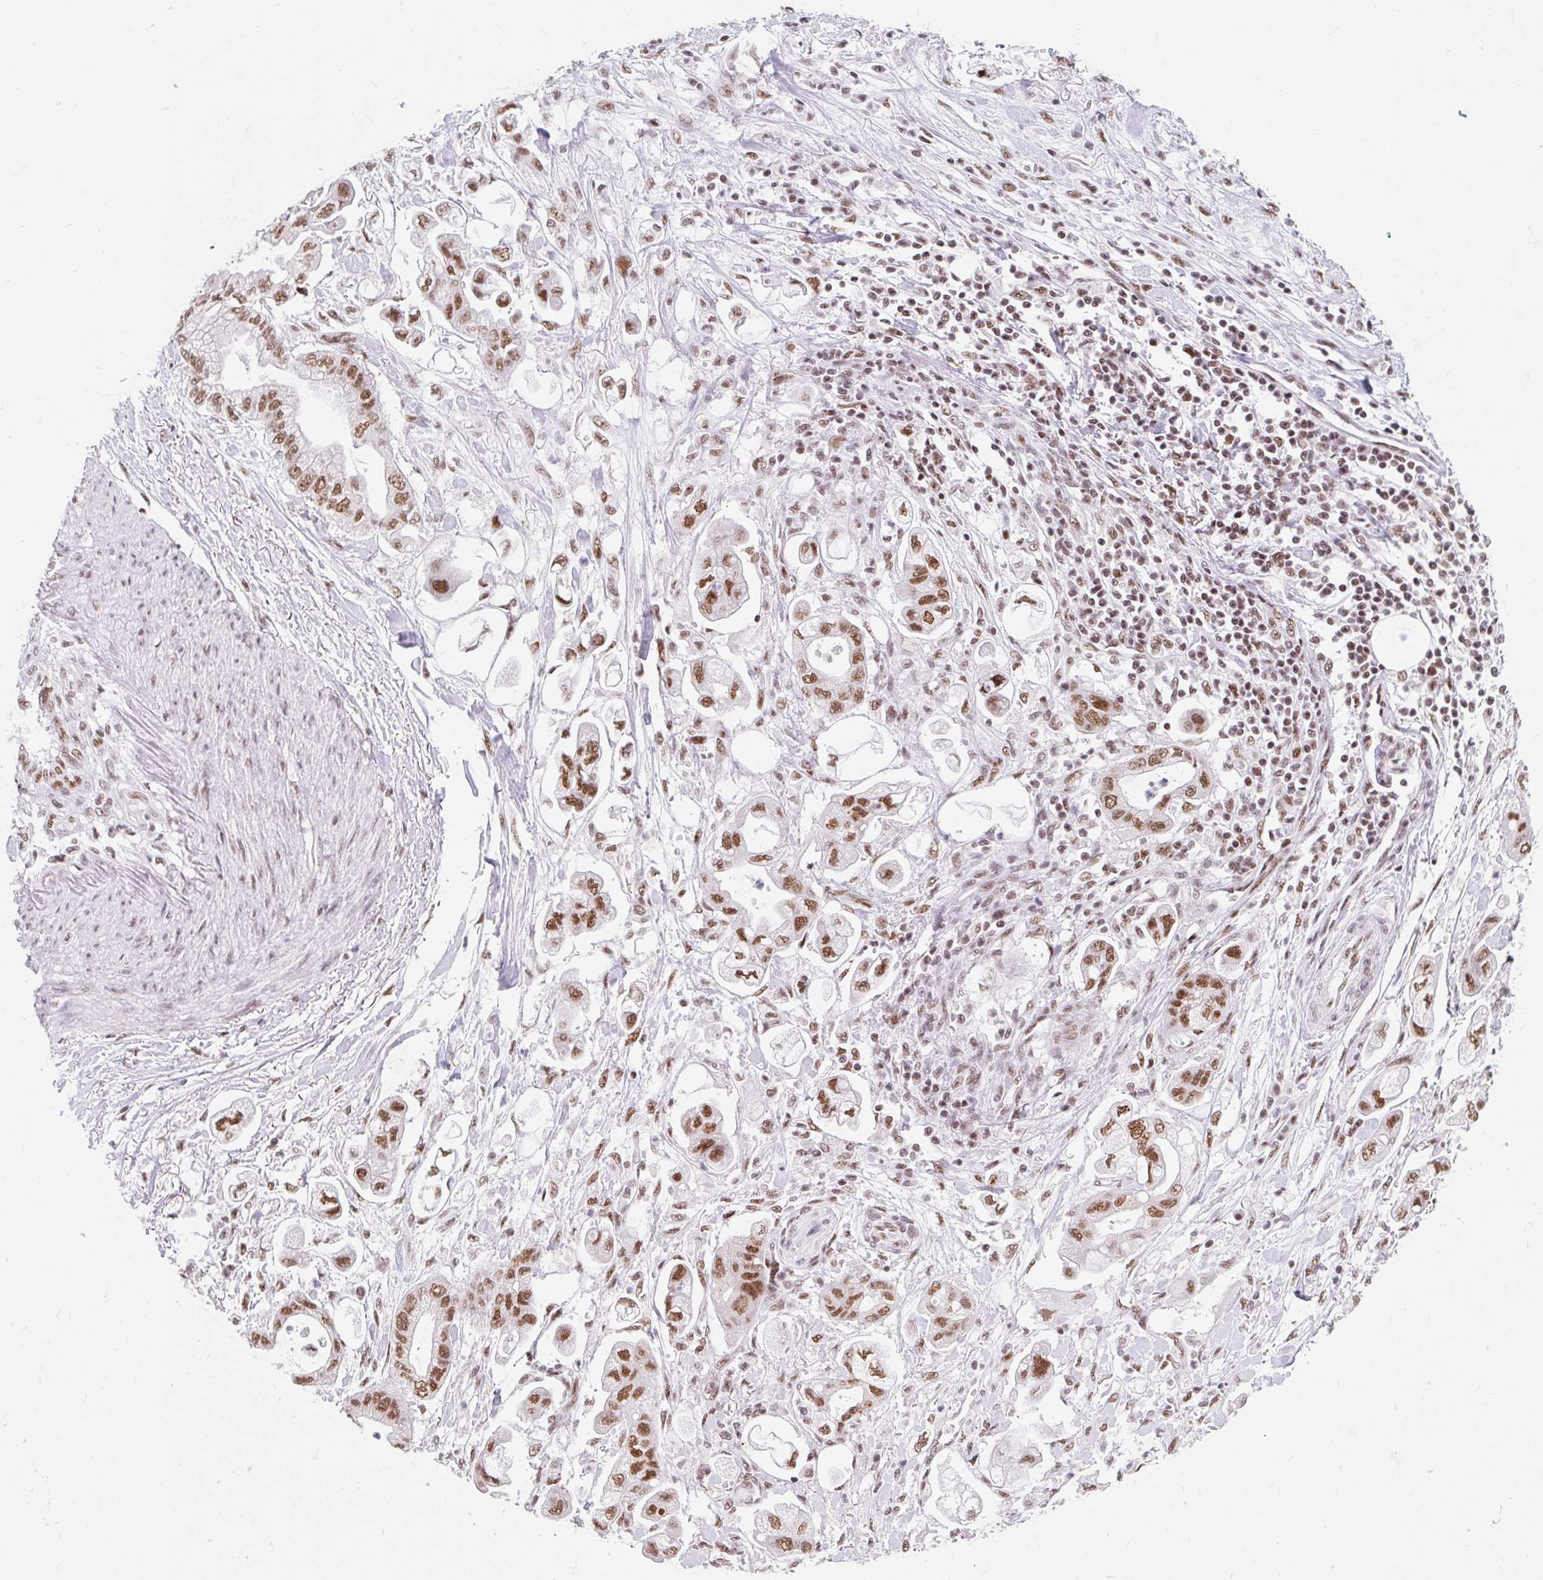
{"staining": {"intensity": "moderate", "quantity": ">75%", "location": "nuclear"}, "tissue": "stomach cancer", "cell_type": "Tumor cells", "image_type": "cancer", "snomed": [{"axis": "morphology", "description": "Adenocarcinoma, NOS"}, {"axis": "topography", "description": "Stomach"}], "caption": "Human stomach adenocarcinoma stained with a protein marker demonstrates moderate staining in tumor cells.", "gene": "SRSF10", "patient": {"sex": "male", "age": 62}}